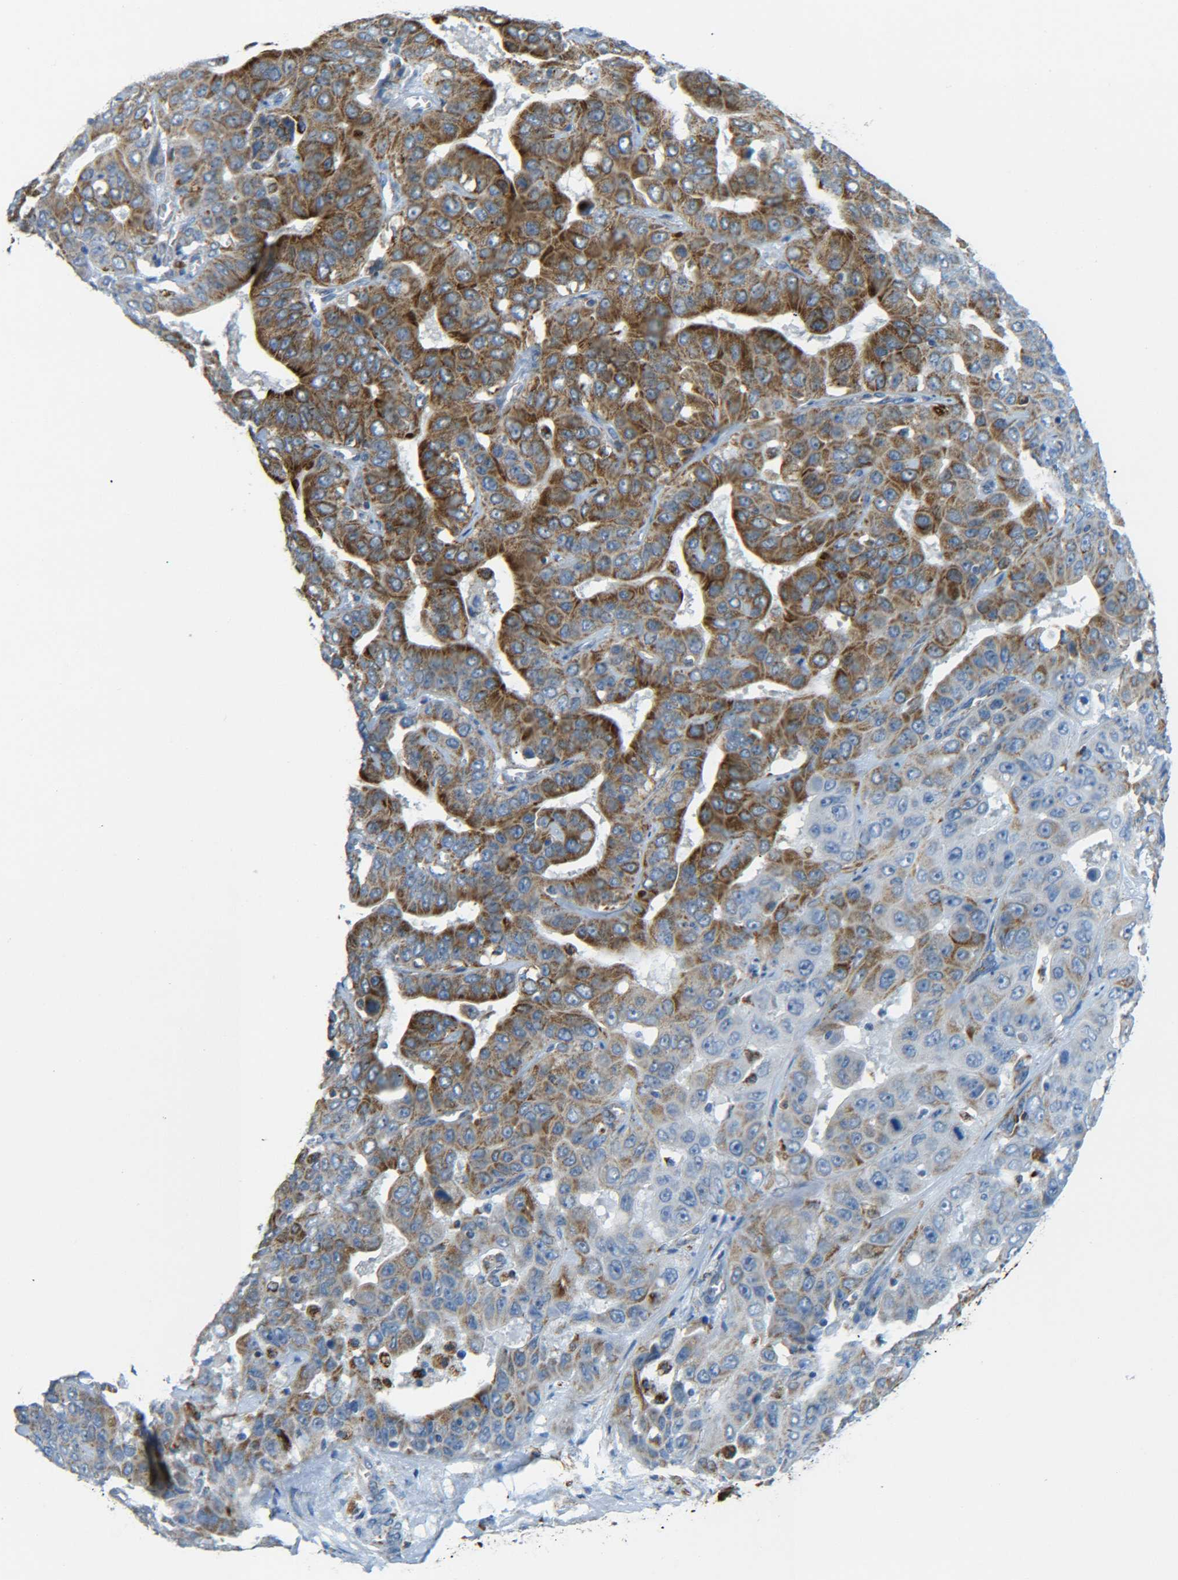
{"staining": {"intensity": "moderate", "quantity": "25%-75%", "location": "cytoplasmic/membranous"}, "tissue": "liver cancer", "cell_type": "Tumor cells", "image_type": "cancer", "snomed": [{"axis": "morphology", "description": "Cholangiocarcinoma"}, {"axis": "topography", "description": "Liver"}], "caption": "Cholangiocarcinoma (liver) was stained to show a protein in brown. There is medium levels of moderate cytoplasmic/membranous positivity in about 25%-75% of tumor cells.", "gene": "CYB5R1", "patient": {"sex": "female", "age": 52}}